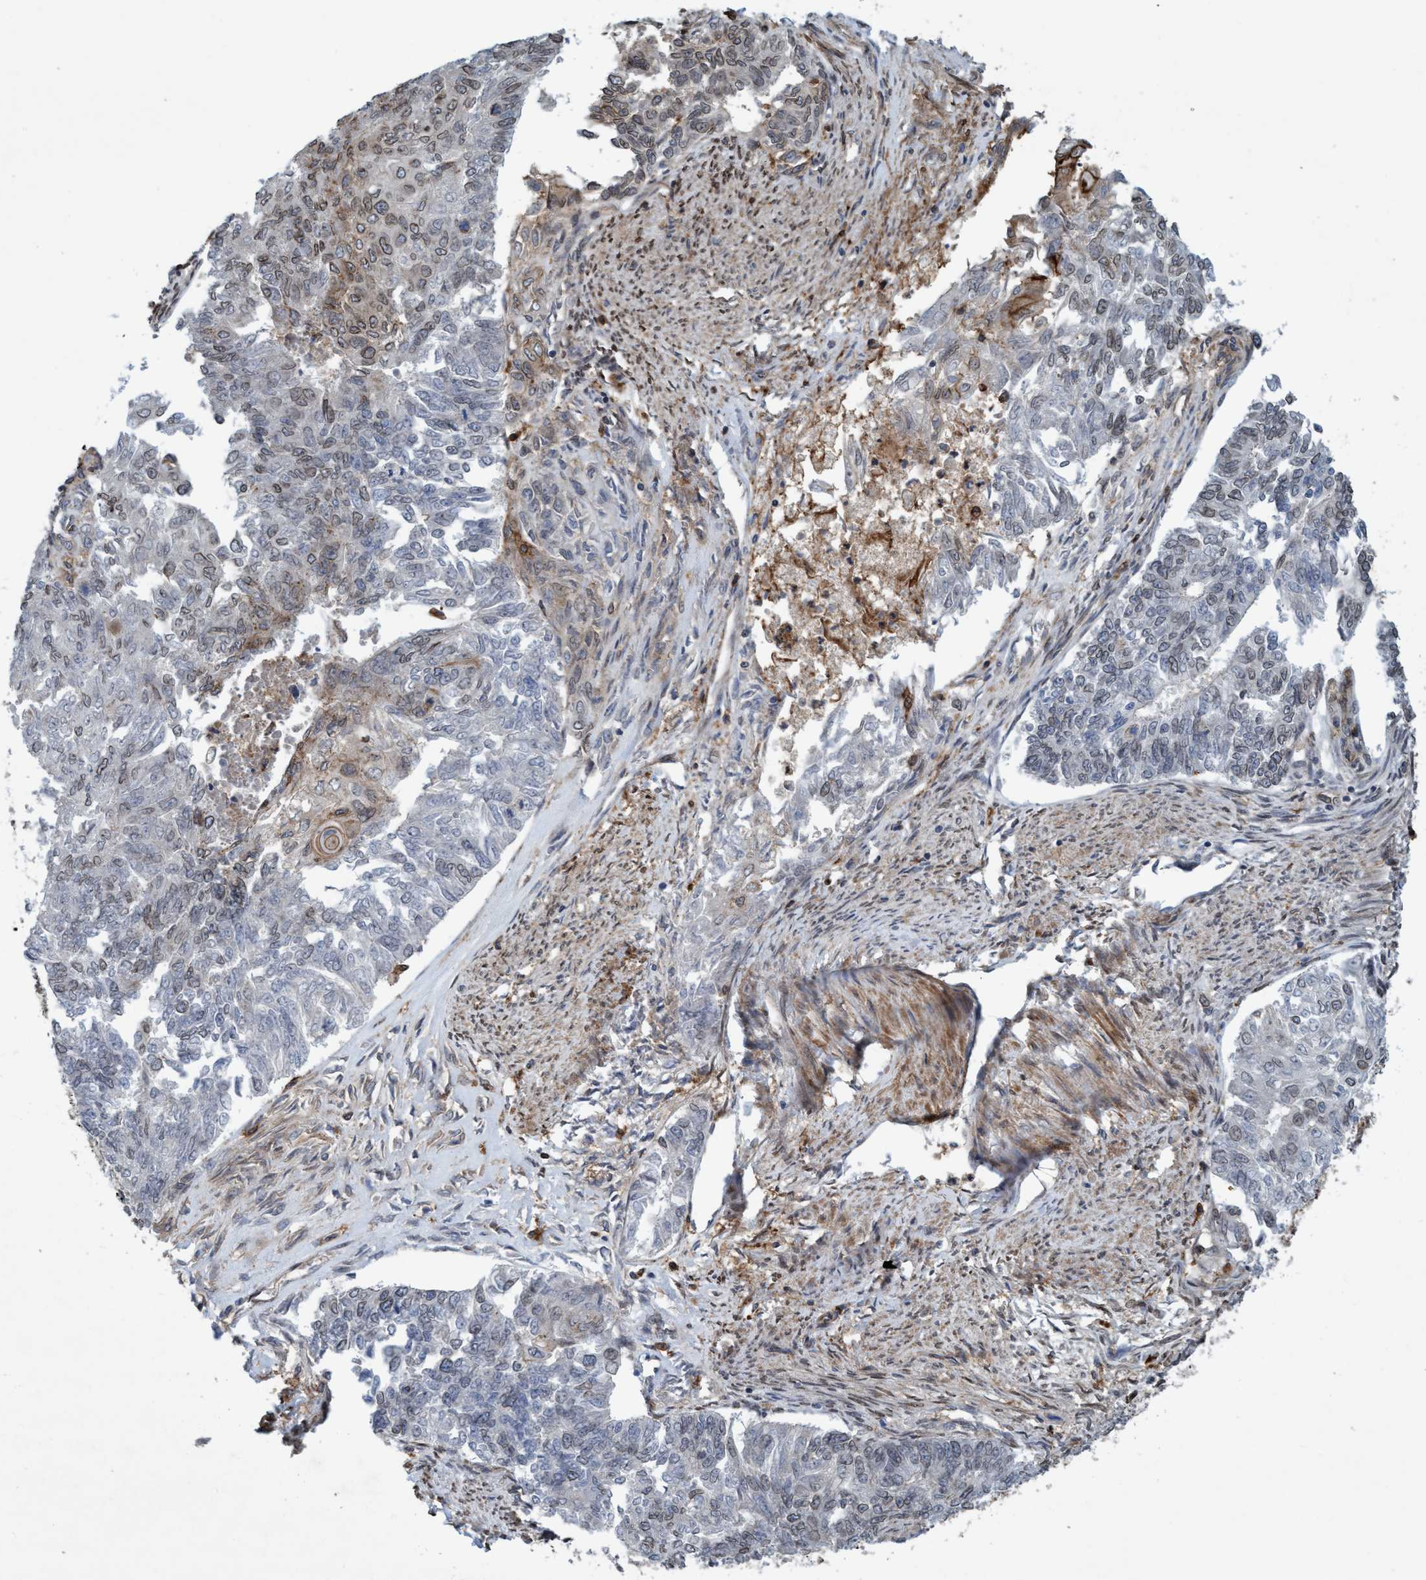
{"staining": {"intensity": "weak", "quantity": "<25%", "location": "nuclear"}, "tissue": "endometrial cancer", "cell_type": "Tumor cells", "image_type": "cancer", "snomed": [{"axis": "morphology", "description": "Adenocarcinoma, NOS"}, {"axis": "topography", "description": "Endometrium"}], "caption": "Endometrial cancer (adenocarcinoma) was stained to show a protein in brown. There is no significant staining in tumor cells.", "gene": "SLC16A3", "patient": {"sex": "female", "age": 32}}